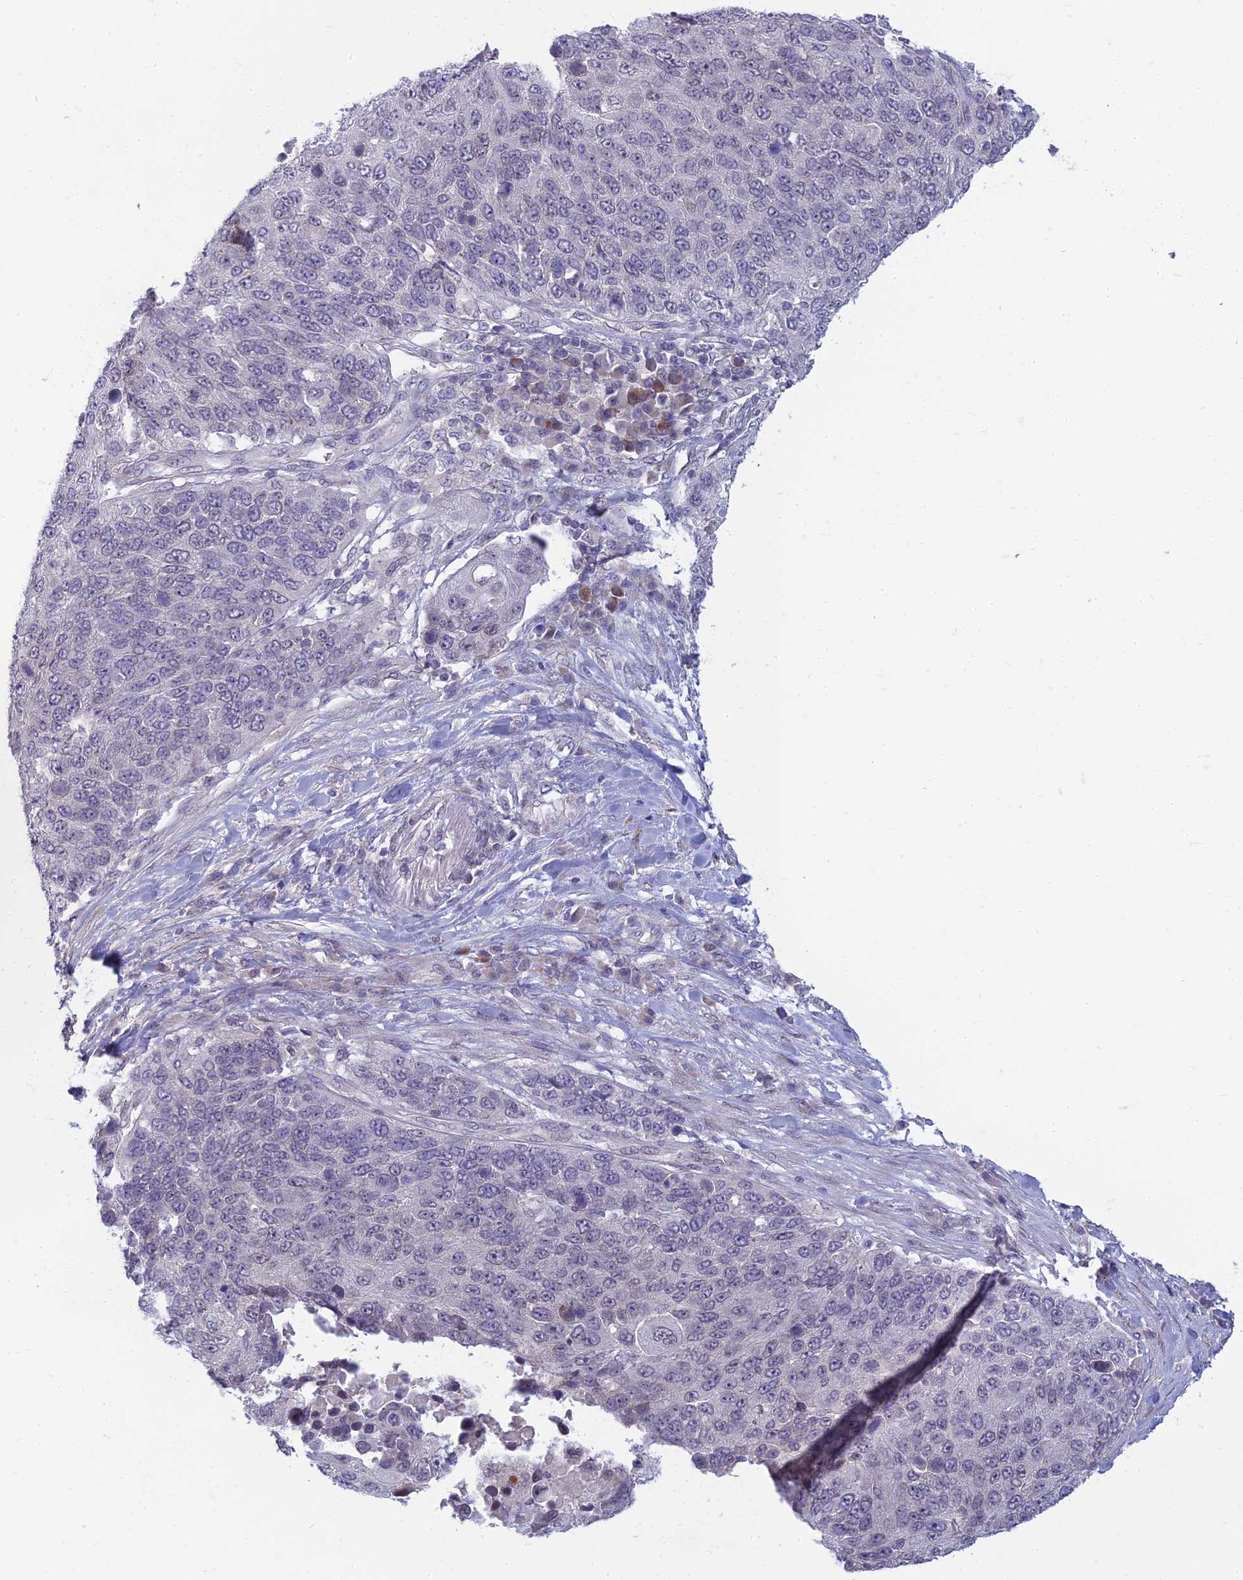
{"staining": {"intensity": "negative", "quantity": "none", "location": "none"}, "tissue": "lung cancer", "cell_type": "Tumor cells", "image_type": "cancer", "snomed": [{"axis": "morphology", "description": "Normal tissue, NOS"}, {"axis": "morphology", "description": "Squamous cell carcinoma, NOS"}, {"axis": "topography", "description": "Lymph node"}, {"axis": "topography", "description": "Lung"}], "caption": "There is no significant staining in tumor cells of lung squamous cell carcinoma.", "gene": "DTX2", "patient": {"sex": "male", "age": 66}}